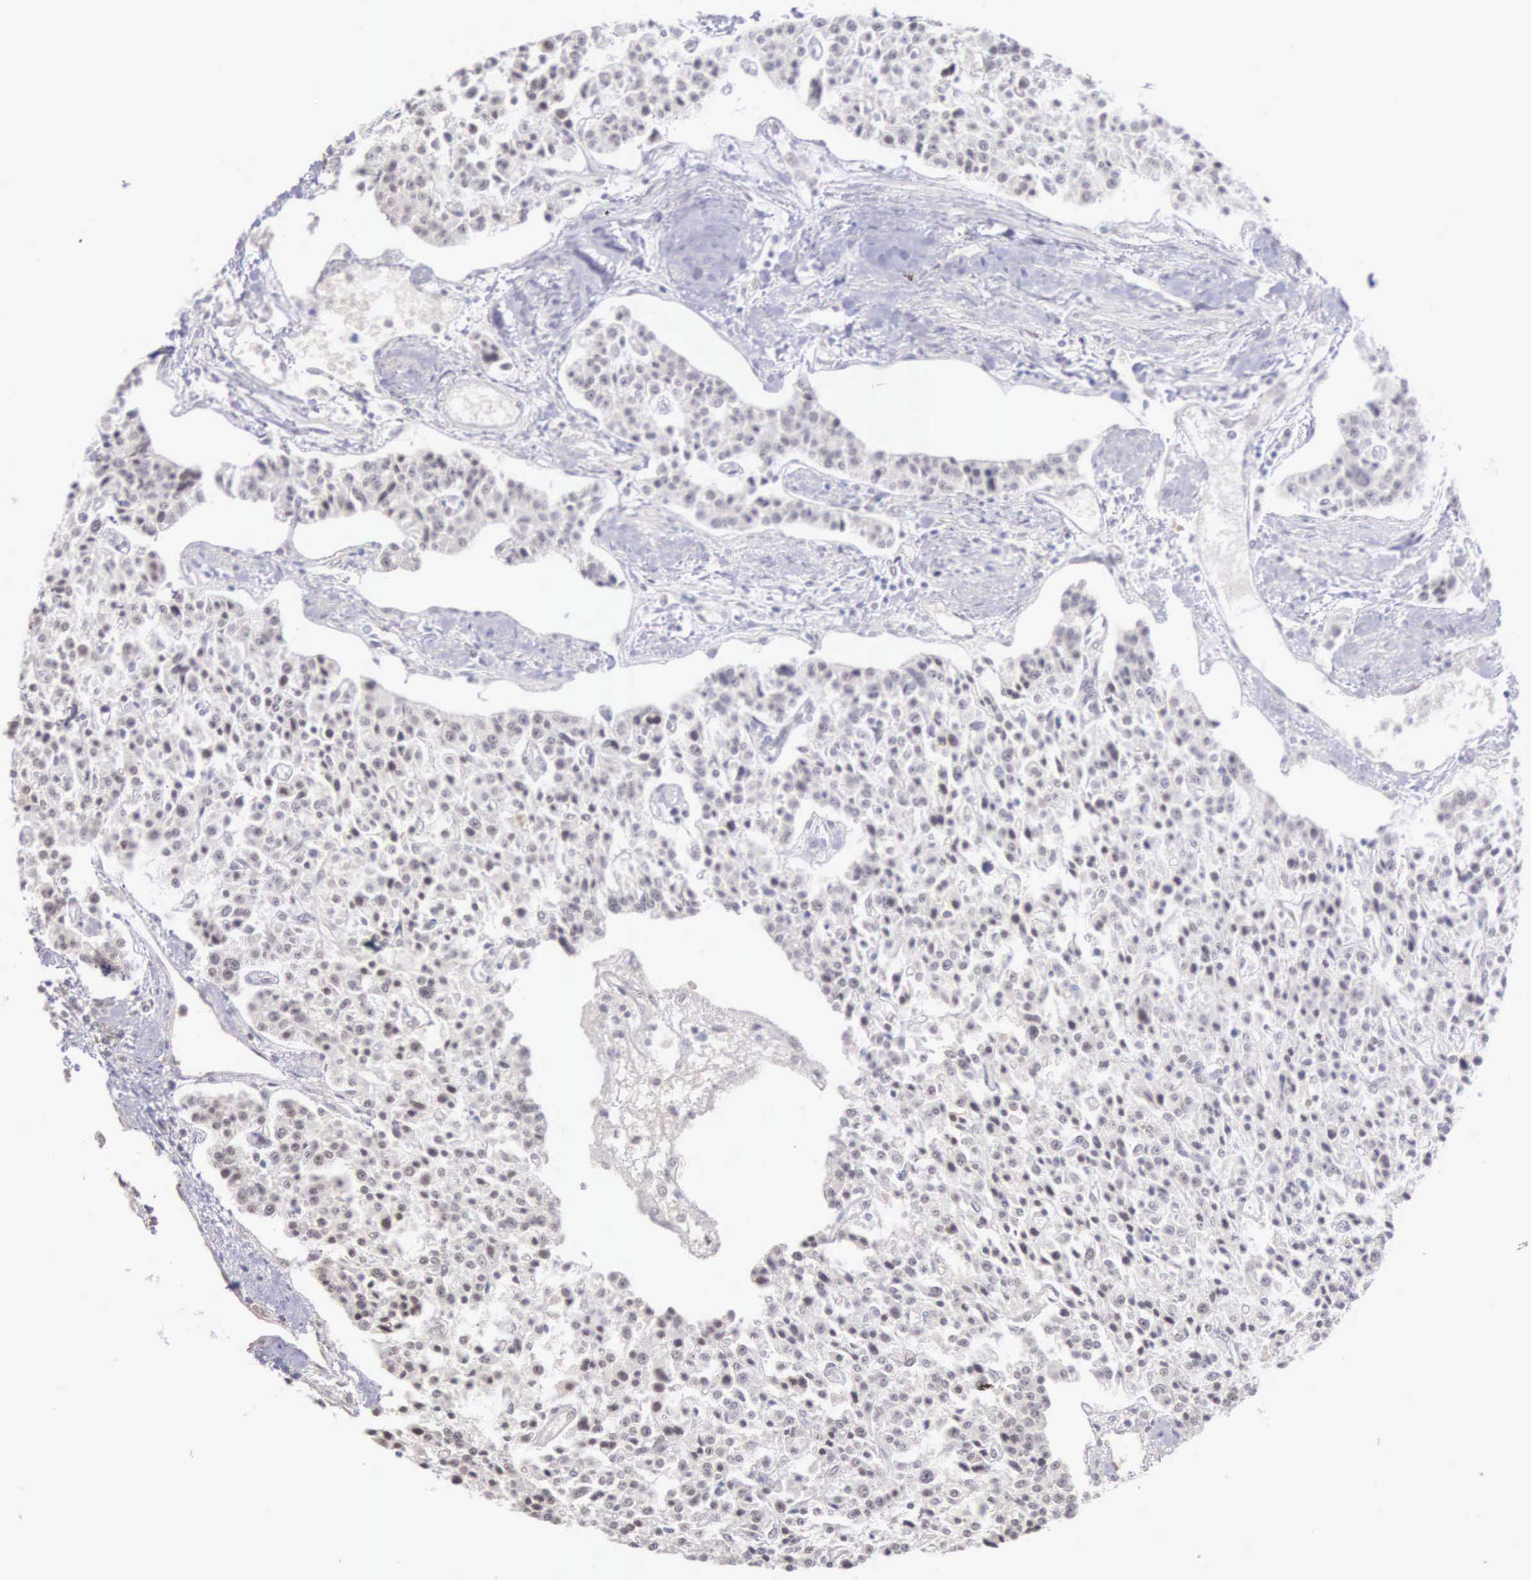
{"staining": {"intensity": "weak", "quantity": "<25%", "location": "nuclear"}, "tissue": "carcinoid", "cell_type": "Tumor cells", "image_type": "cancer", "snomed": [{"axis": "morphology", "description": "Carcinoid, malignant, NOS"}, {"axis": "topography", "description": "Stomach"}], "caption": "DAB (3,3'-diaminobenzidine) immunohistochemical staining of human carcinoid demonstrates no significant expression in tumor cells. (DAB immunohistochemistry (IHC) visualized using brightfield microscopy, high magnification).", "gene": "HMGXB4", "patient": {"sex": "female", "age": 76}}